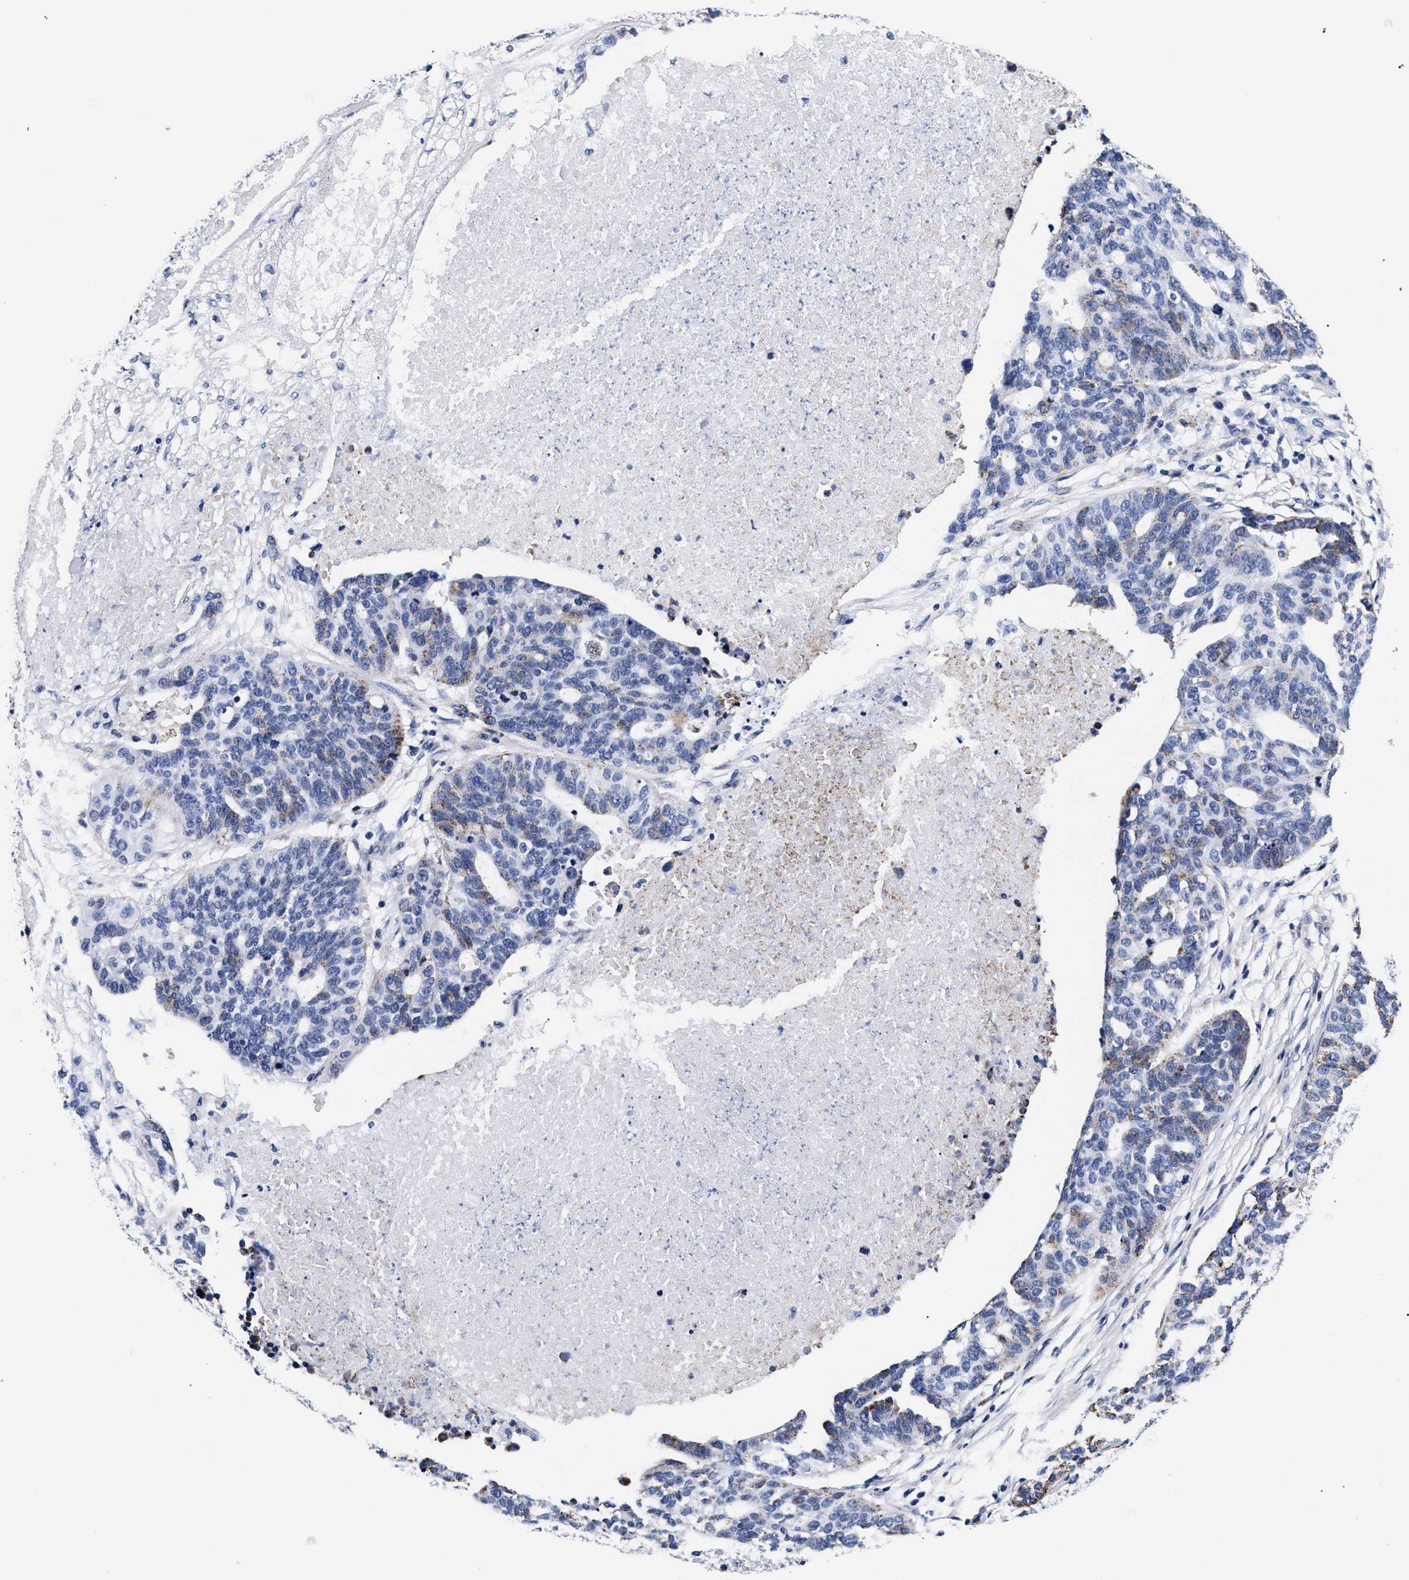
{"staining": {"intensity": "weak", "quantity": "<25%", "location": "cytoplasmic/membranous"}, "tissue": "ovarian cancer", "cell_type": "Tumor cells", "image_type": "cancer", "snomed": [{"axis": "morphology", "description": "Cystadenocarcinoma, serous, NOS"}, {"axis": "topography", "description": "Ovary"}], "caption": "An image of ovarian cancer (serous cystadenocarcinoma) stained for a protein displays no brown staining in tumor cells.", "gene": "RAB3B", "patient": {"sex": "female", "age": 59}}